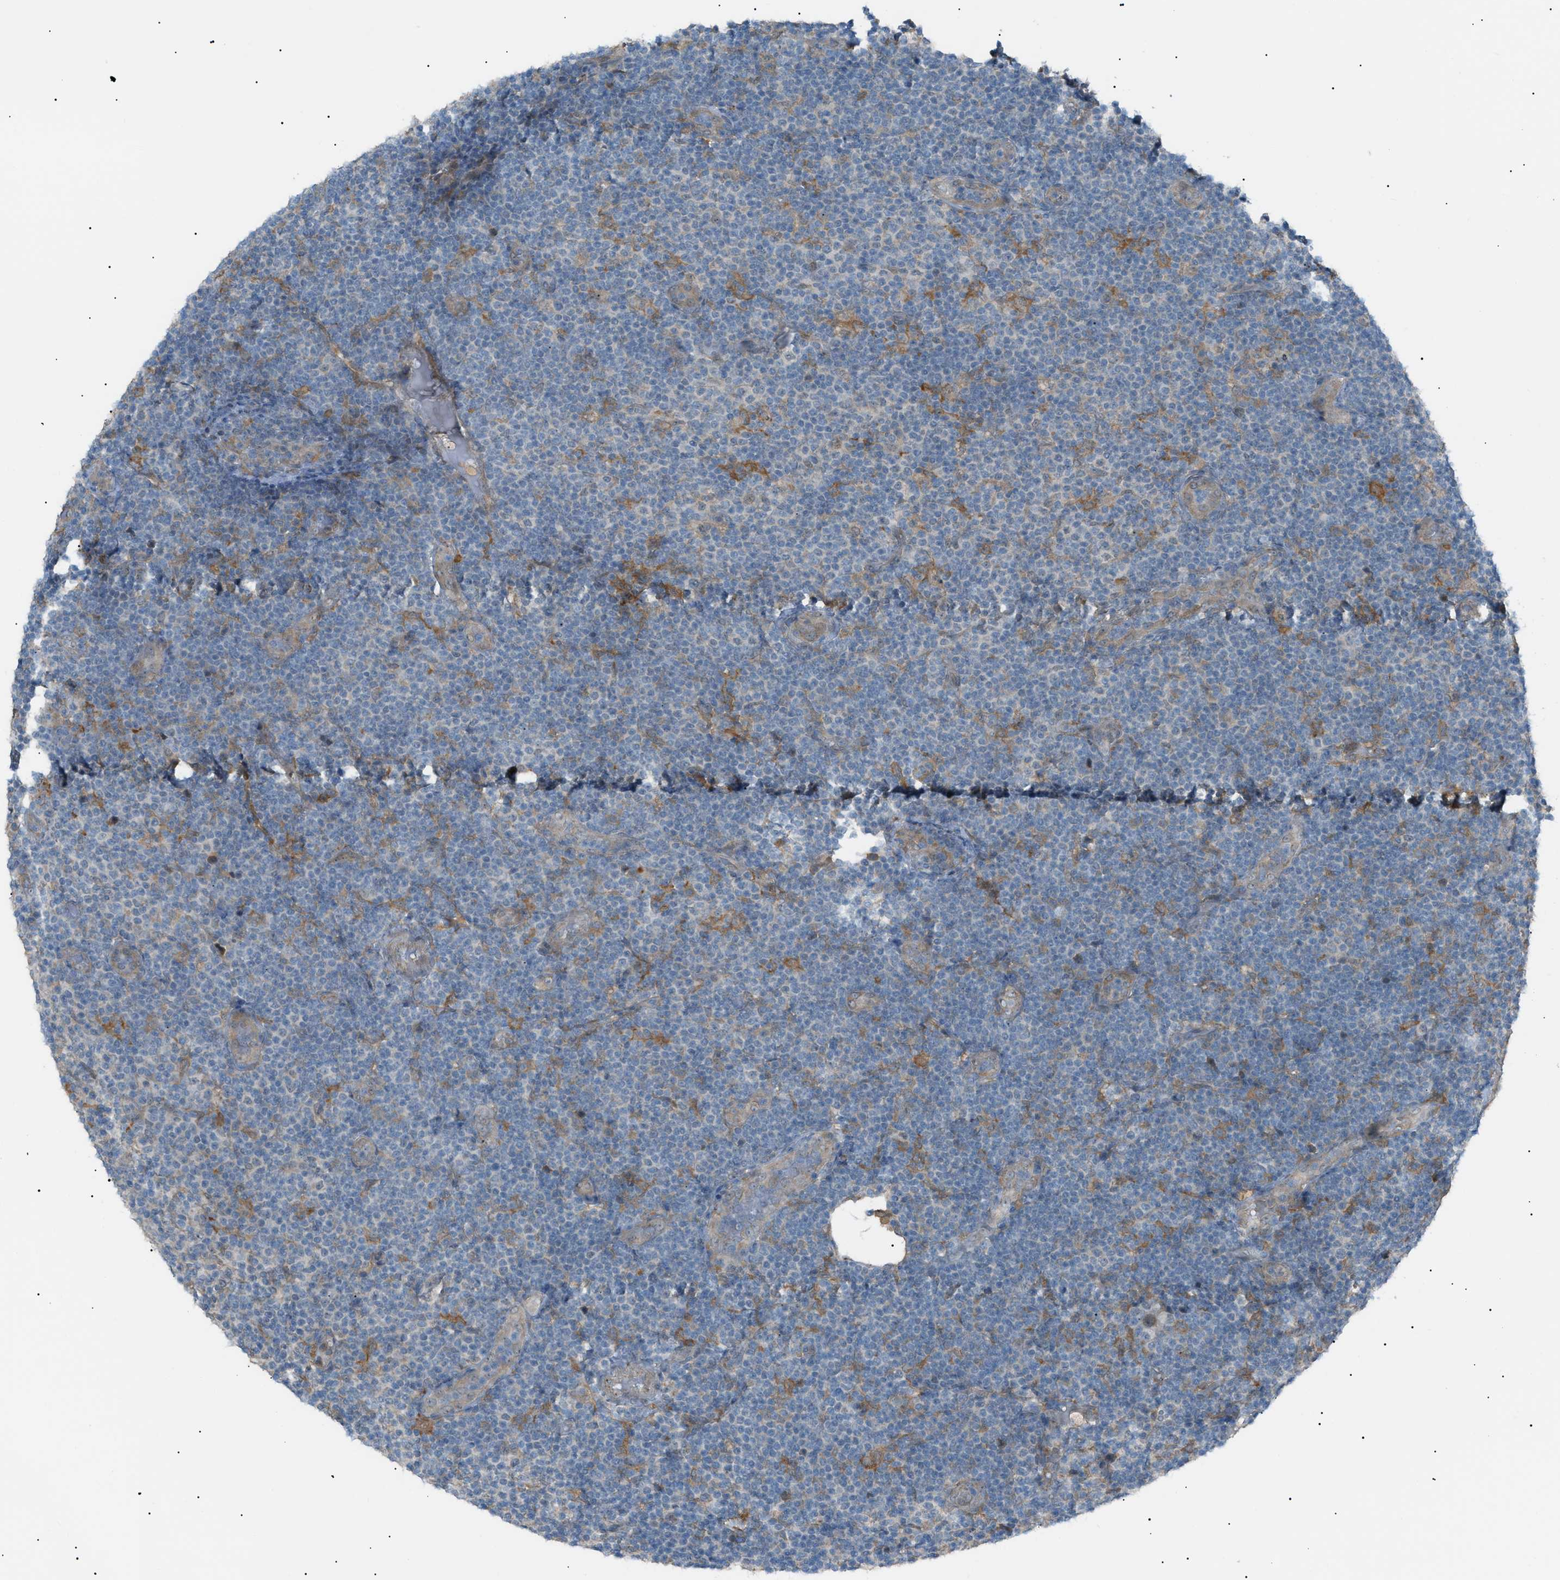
{"staining": {"intensity": "weak", "quantity": ">75%", "location": "cytoplasmic/membranous"}, "tissue": "lymphoma", "cell_type": "Tumor cells", "image_type": "cancer", "snomed": [{"axis": "morphology", "description": "Malignant lymphoma, non-Hodgkin's type, Low grade"}, {"axis": "topography", "description": "Lymph node"}], "caption": "The histopathology image shows immunohistochemical staining of malignant lymphoma, non-Hodgkin's type (low-grade). There is weak cytoplasmic/membranous expression is identified in about >75% of tumor cells.", "gene": "LPIN2", "patient": {"sex": "male", "age": 83}}